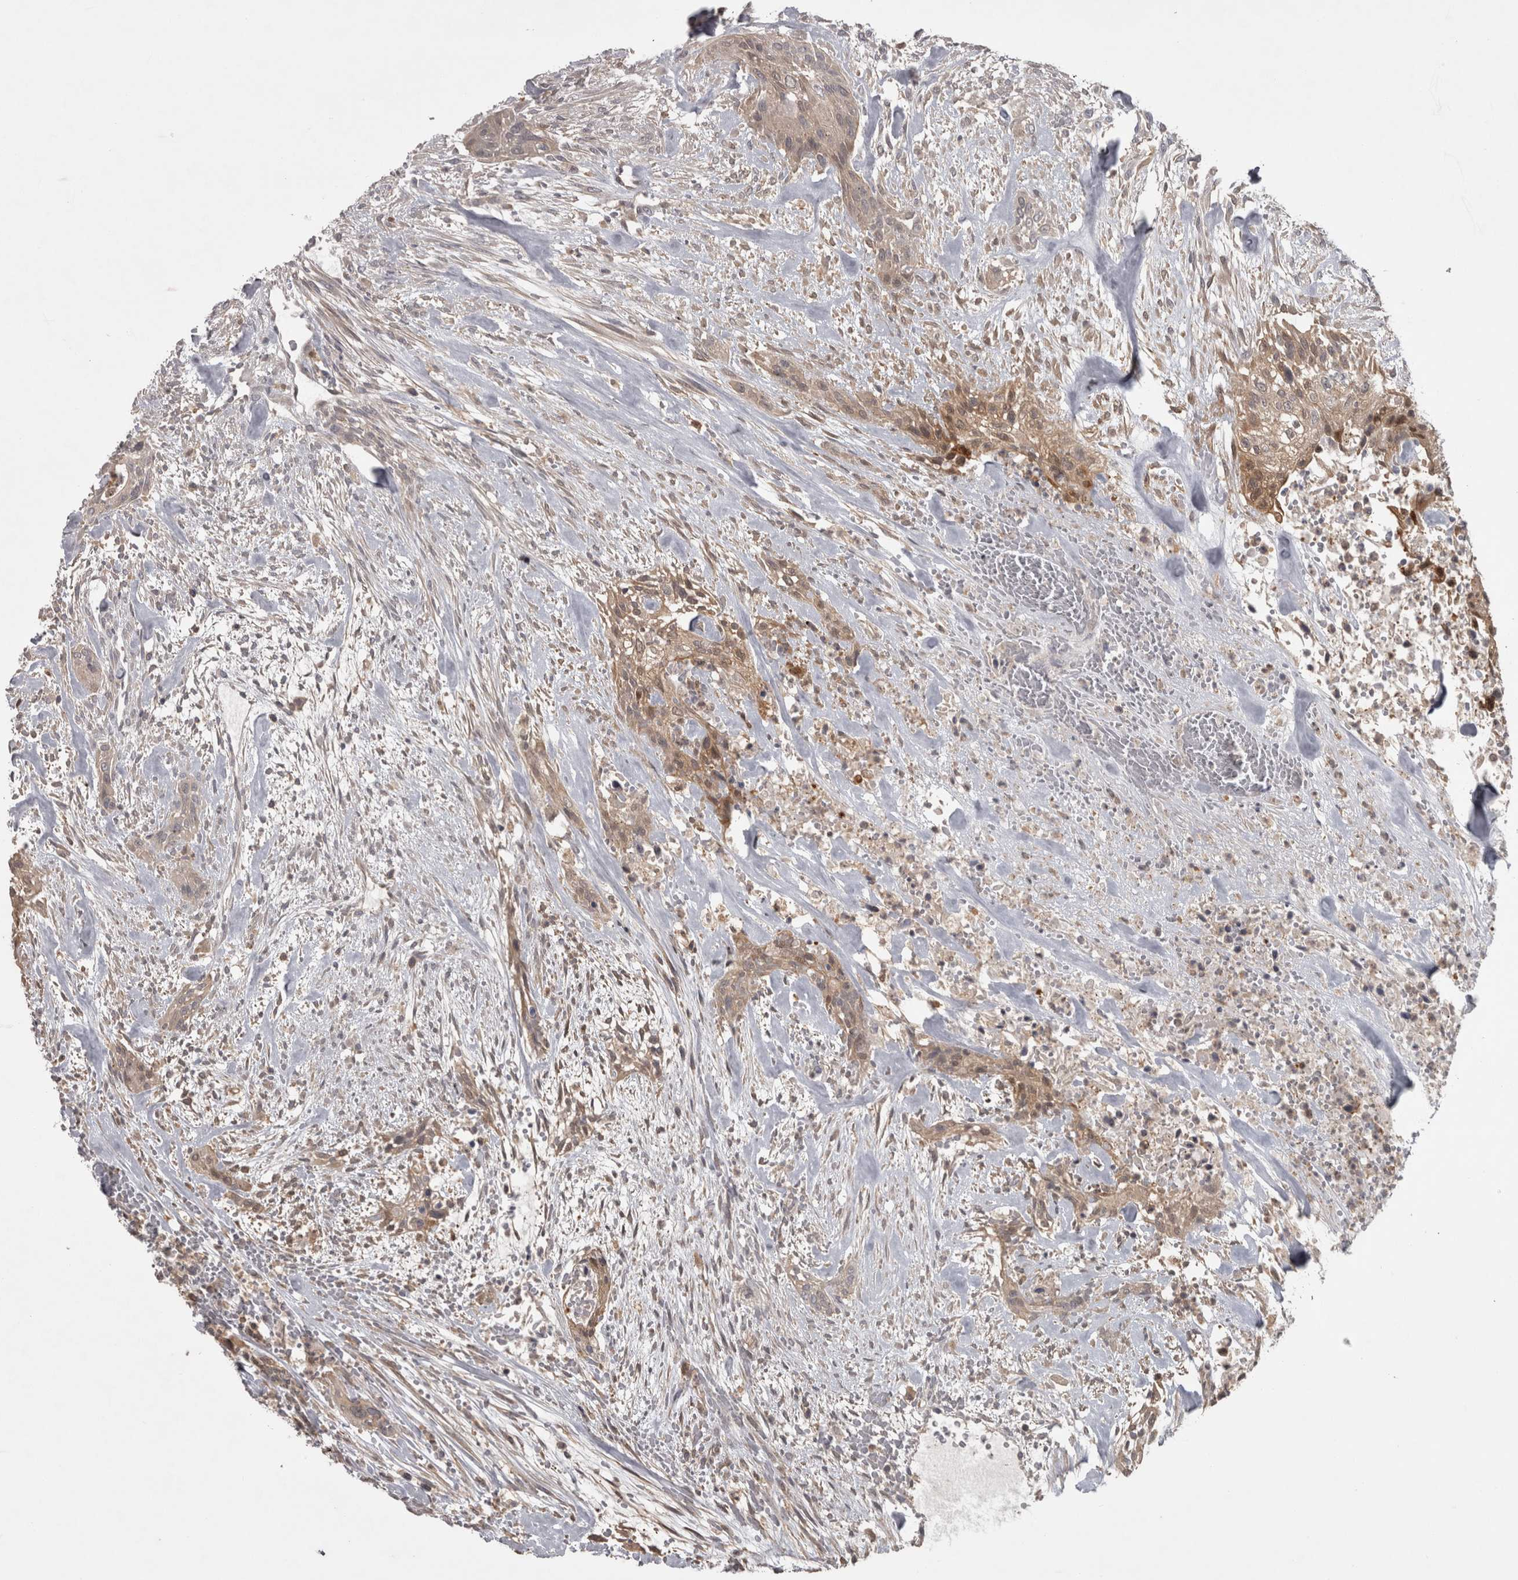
{"staining": {"intensity": "weak", "quantity": "25%-75%", "location": "cytoplasmic/membranous"}, "tissue": "urothelial cancer", "cell_type": "Tumor cells", "image_type": "cancer", "snomed": [{"axis": "morphology", "description": "Urothelial carcinoma, High grade"}, {"axis": "topography", "description": "Urinary bladder"}], "caption": "IHC histopathology image of neoplastic tissue: human urothelial carcinoma (high-grade) stained using immunohistochemistry (IHC) demonstrates low levels of weak protein expression localized specifically in the cytoplasmic/membranous of tumor cells, appearing as a cytoplasmic/membranous brown color.", "gene": "SLCO5A1", "patient": {"sex": "male", "age": 35}}